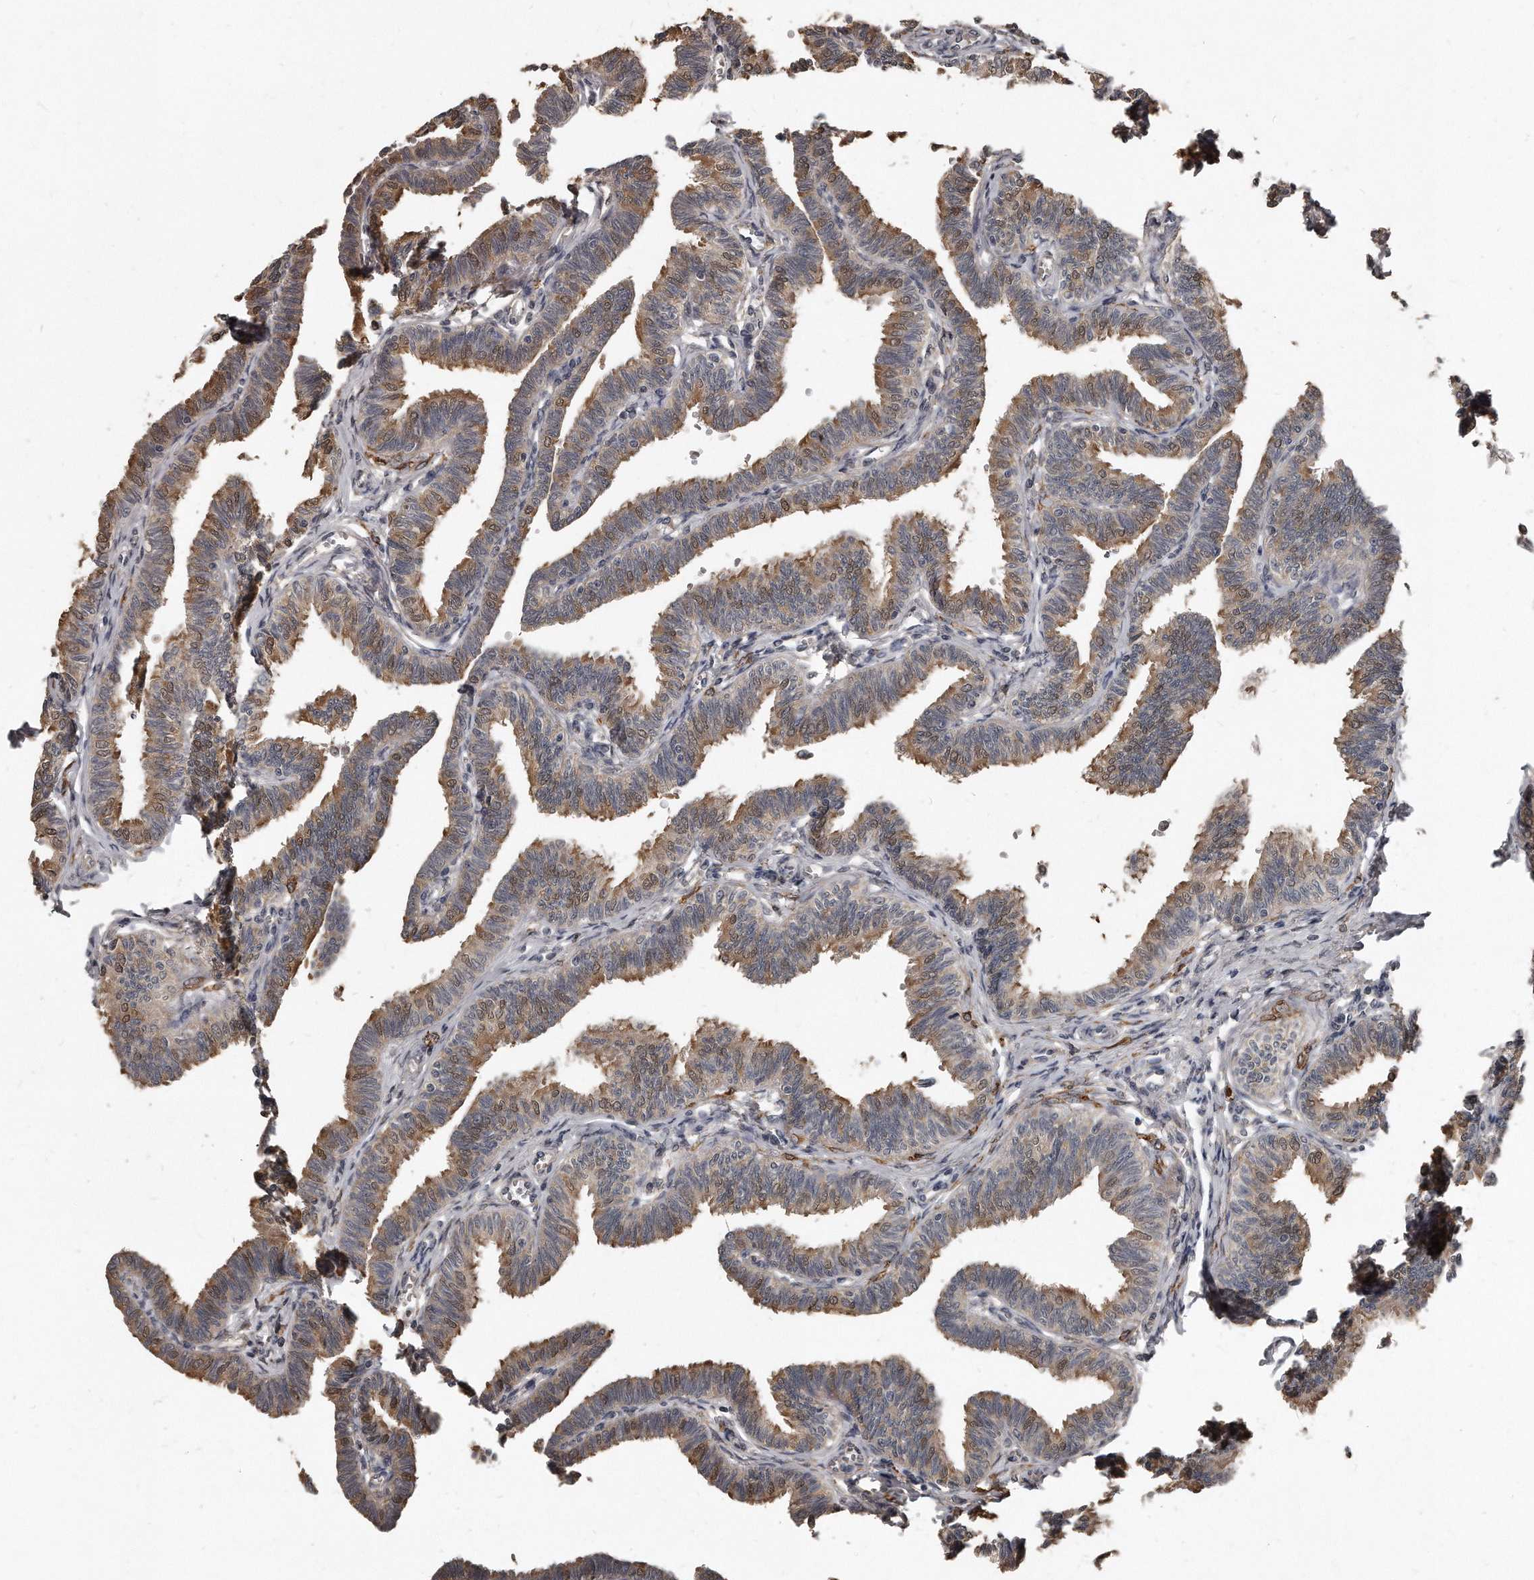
{"staining": {"intensity": "moderate", "quantity": "25%-75%", "location": "cytoplasmic/membranous"}, "tissue": "fallopian tube", "cell_type": "Glandular cells", "image_type": "normal", "snomed": [{"axis": "morphology", "description": "Normal tissue, NOS"}, {"axis": "topography", "description": "Fallopian tube"}, {"axis": "topography", "description": "Ovary"}], "caption": "Protein staining of normal fallopian tube shows moderate cytoplasmic/membranous expression in about 25%-75% of glandular cells.", "gene": "GRB10", "patient": {"sex": "female", "age": 23}}